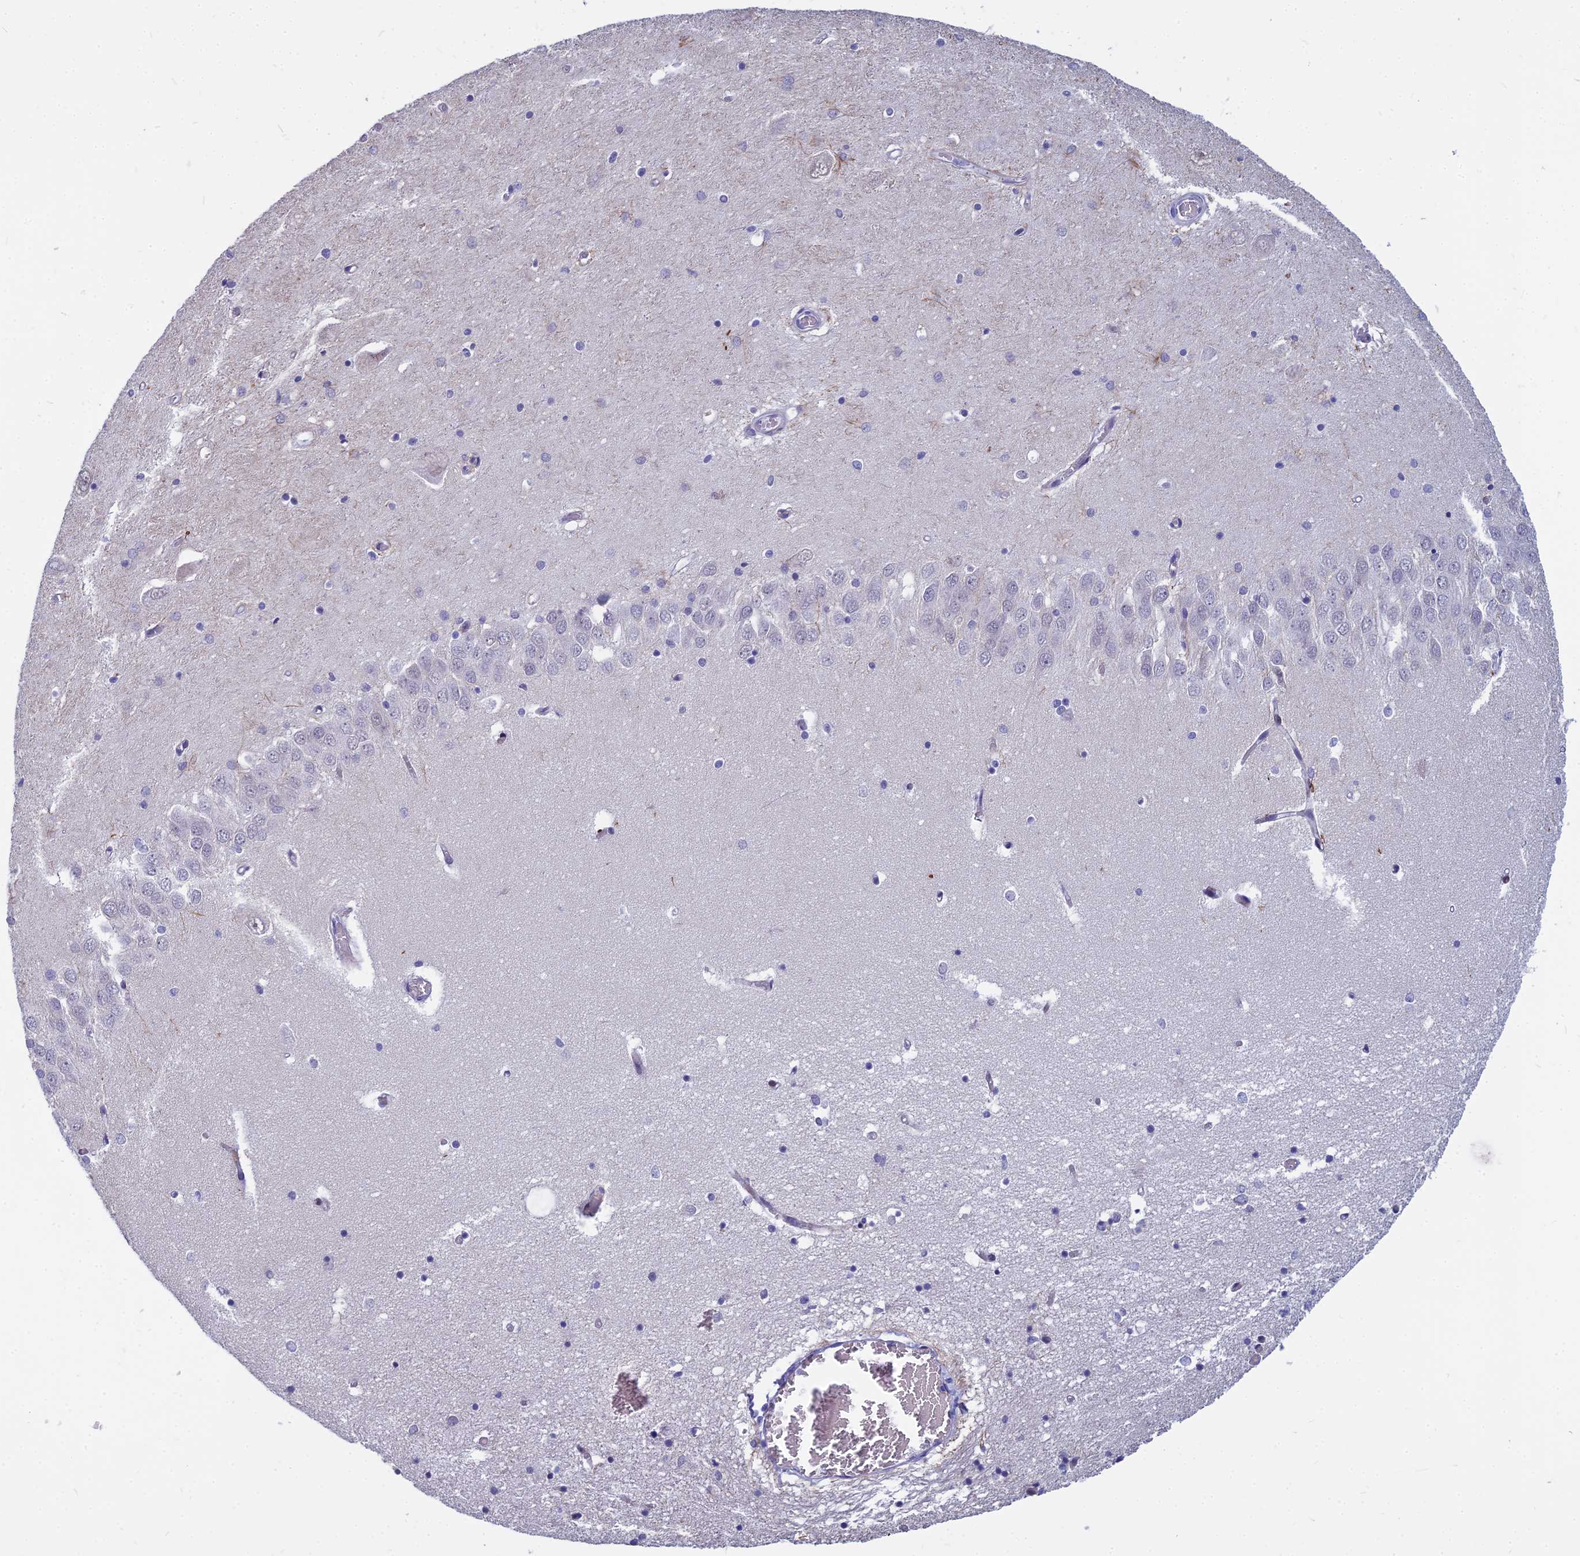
{"staining": {"intensity": "negative", "quantity": "none", "location": "none"}, "tissue": "hippocampus", "cell_type": "Glial cells", "image_type": "normal", "snomed": [{"axis": "morphology", "description": "Normal tissue, NOS"}, {"axis": "topography", "description": "Hippocampus"}], "caption": "DAB immunohistochemical staining of unremarkable human hippocampus demonstrates no significant expression in glial cells. (Immunohistochemistry (ihc), brightfield microscopy, high magnification).", "gene": "MYBPC2", "patient": {"sex": "male", "age": 70}}